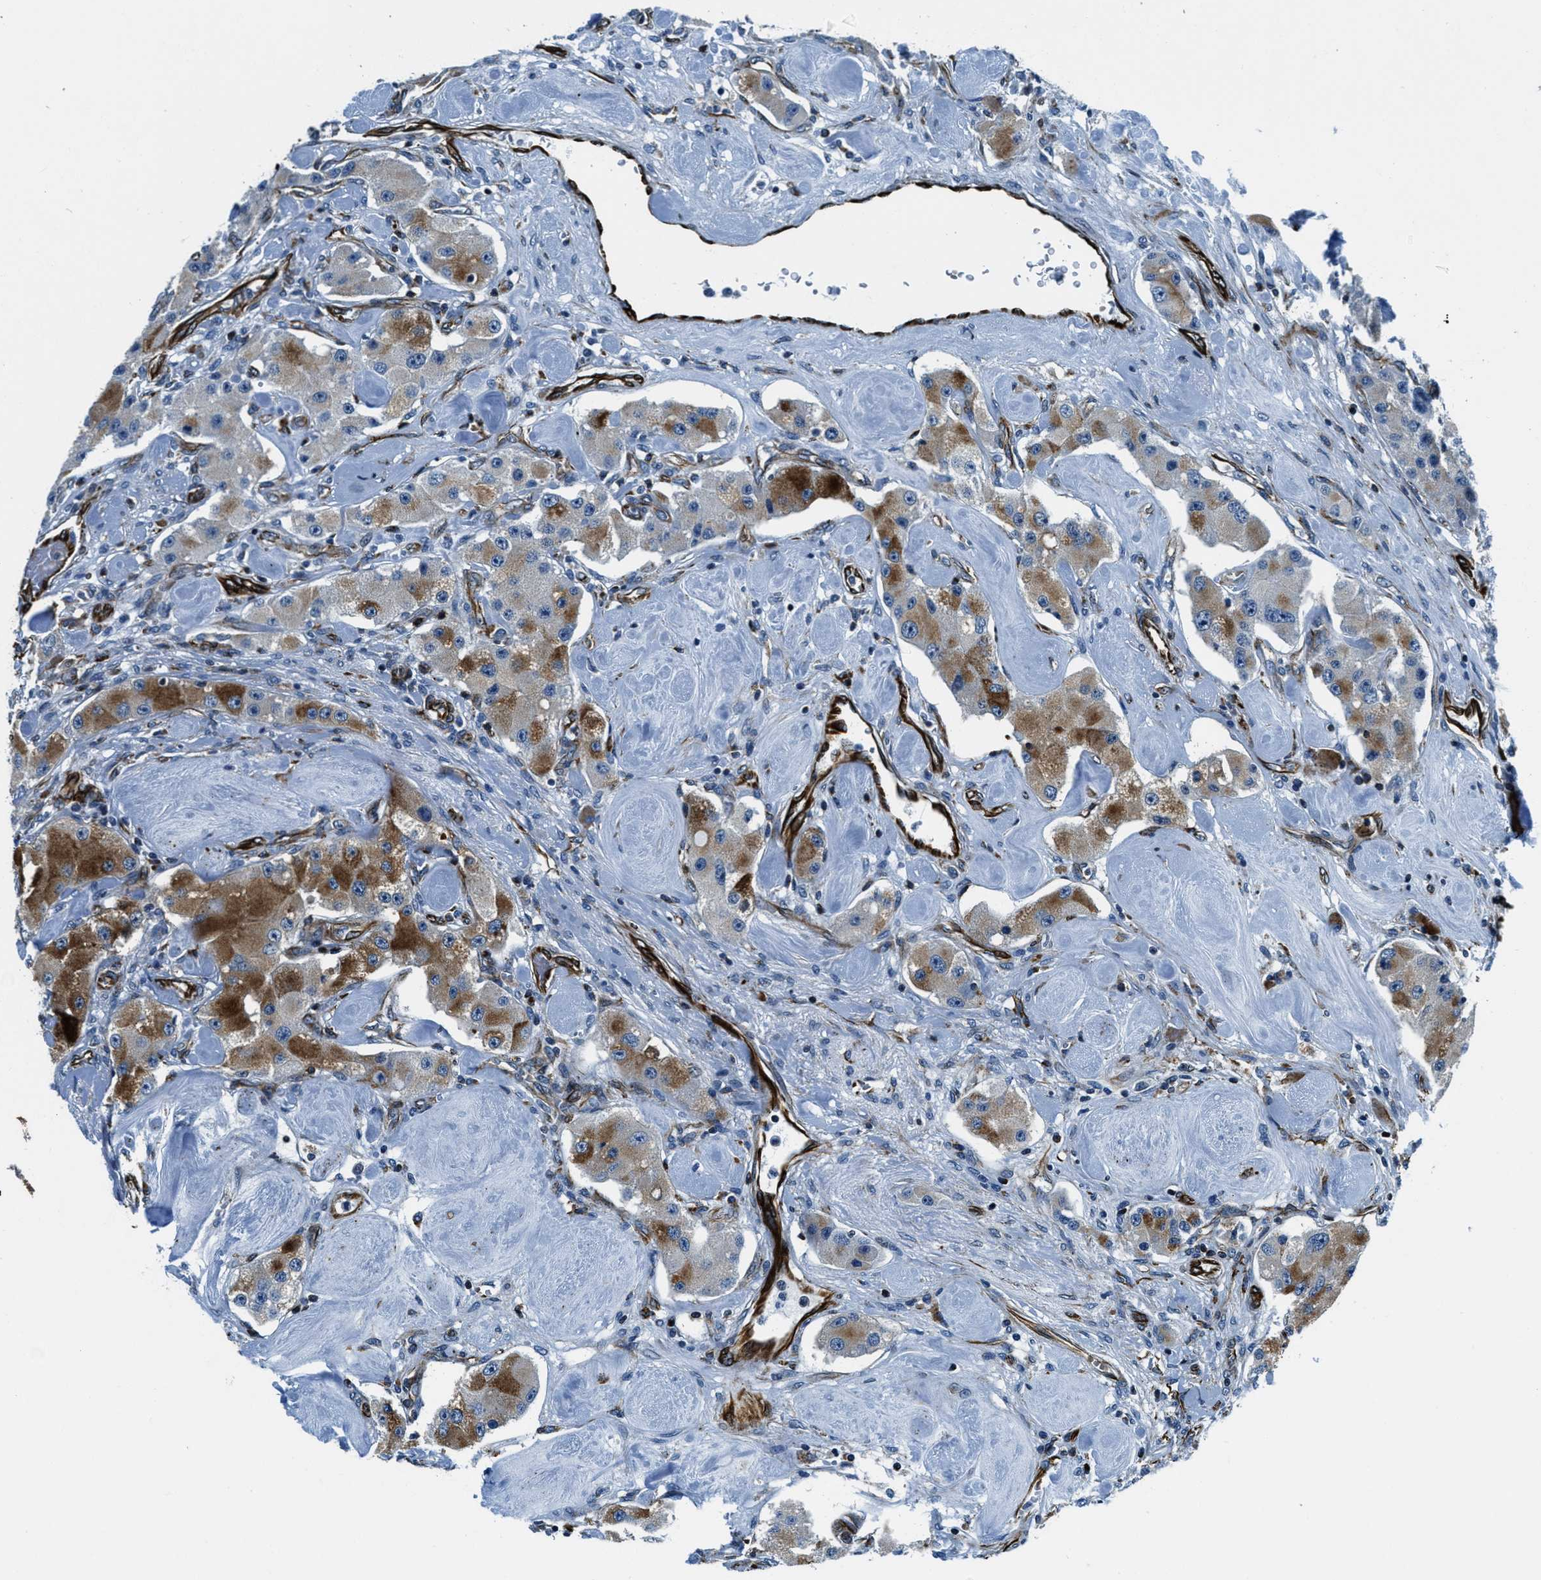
{"staining": {"intensity": "moderate", "quantity": "25%-75%", "location": "cytoplasmic/membranous"}, "tissue": "carcinoid", "cell_type": "Tumor cells", "image_type": "cancer", "snomed": [{"axis": "morphology", "description": "Carcinoid, malignant, NOS"}, {"axis": "topography", "description": "Pancreas"}], "caption": "Immunohistochemistry staining of carcinoid (malignant), which displays medium levels of moderate cytoplasmic/membranous positivity in approximately 25%-75% of tumor cells indicating moderate cytoplasmic/membranous protein staining. The staining was performed using DAB (3,3'-diaminobenzidine) (brown) for protein detection and nuclei were counterstained in hematoxylin (blue).", "gene": "GNS", "patient": {"sex": "male", "age": 41}}